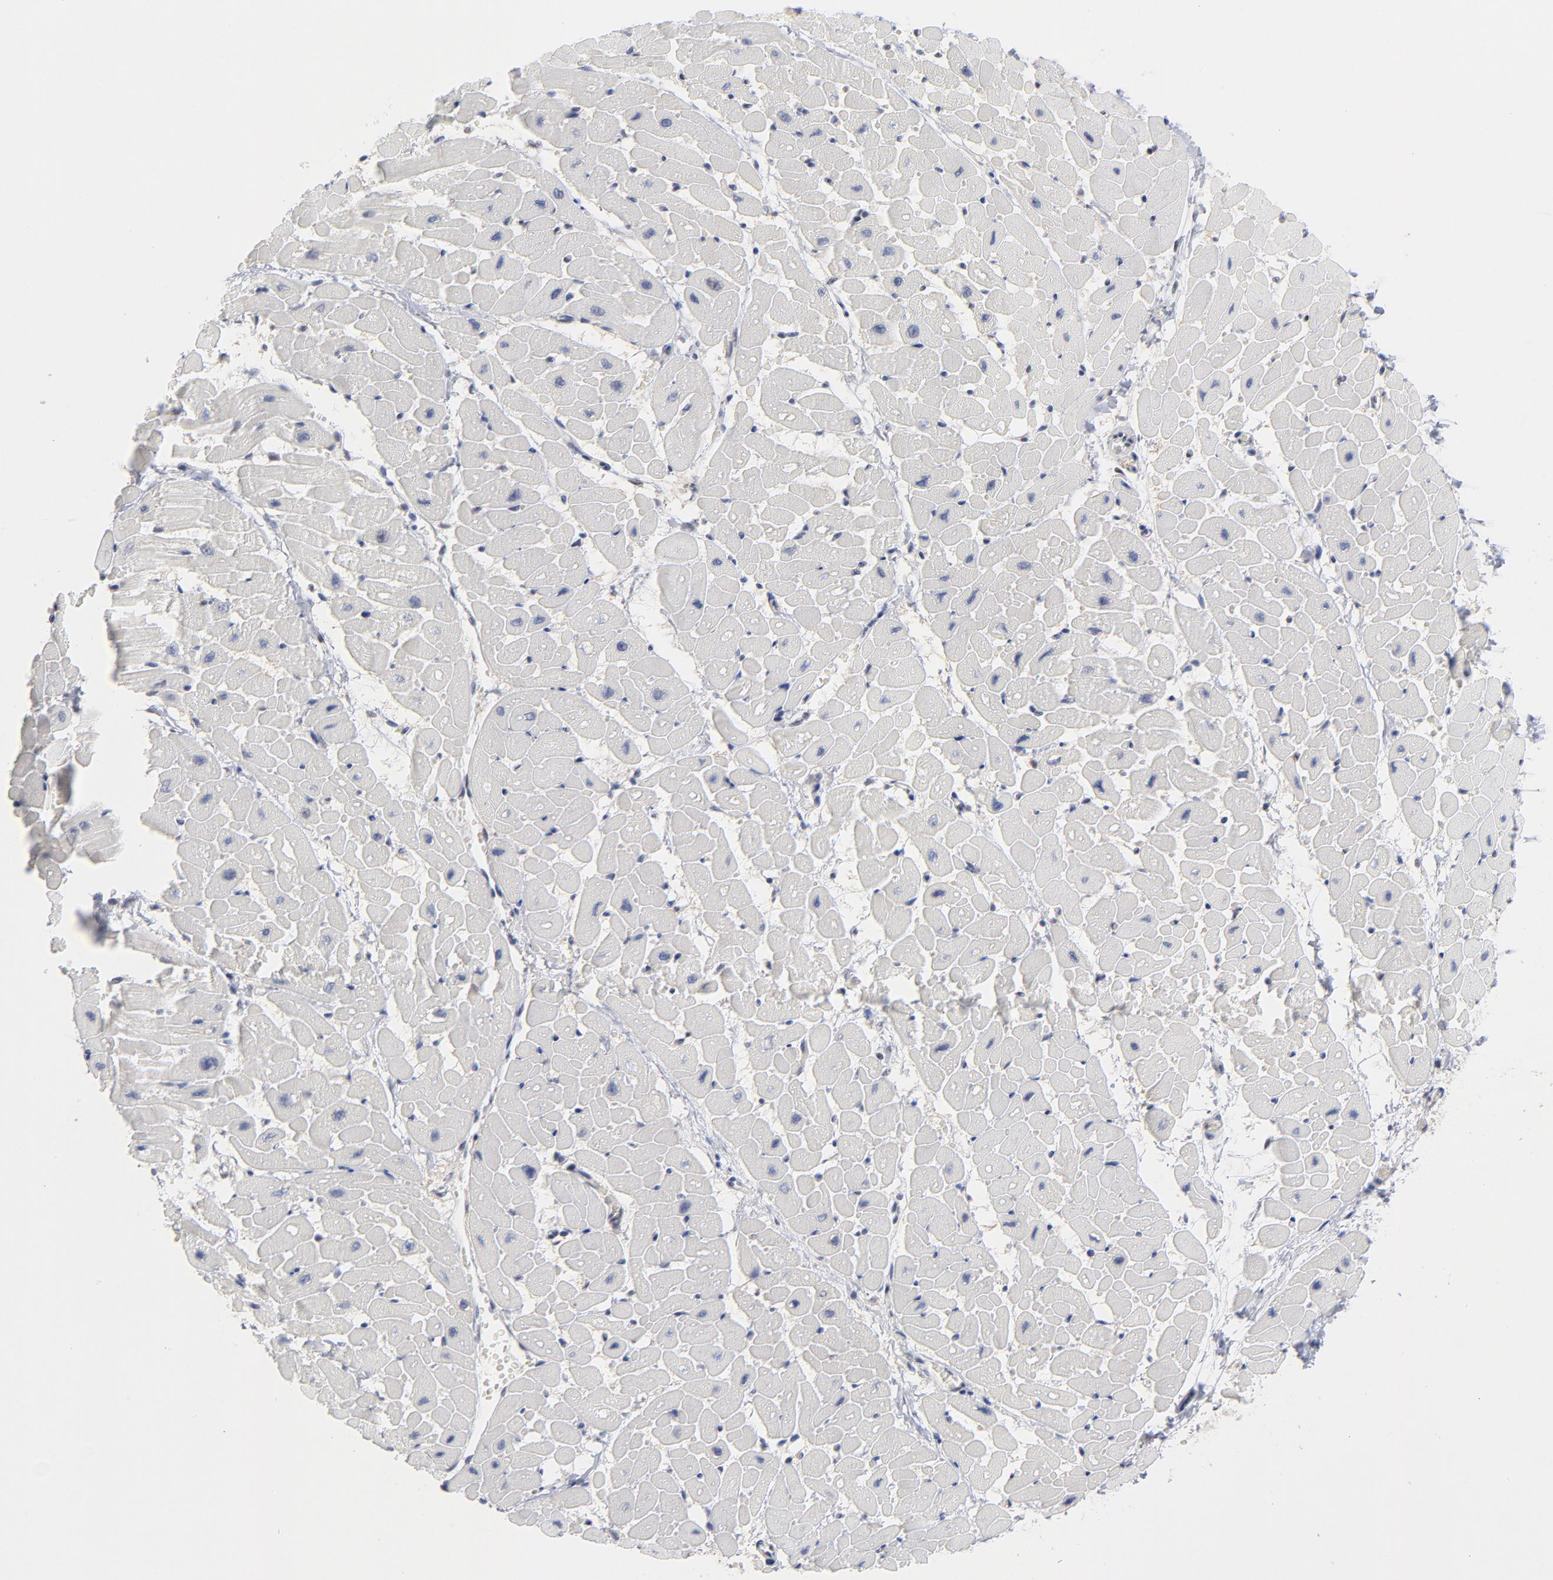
{"staining": {"intensity": "negative", "quantity": "none", "location": "none"}, "tissue": "heart muscle", "cell_type": "Cardiomyocytes", "image_type": "normal", "snomed": [{"axis": "morphology", "description": "Normal tissue, NOS"}, {"axis": "topography", "description": "Heart"}], "caption": "The image reveals no staining of cardiomyocytes in unremarkable heart muscle.", "gene": "MAX", "patient": {"sex": "male", "age": 45}}